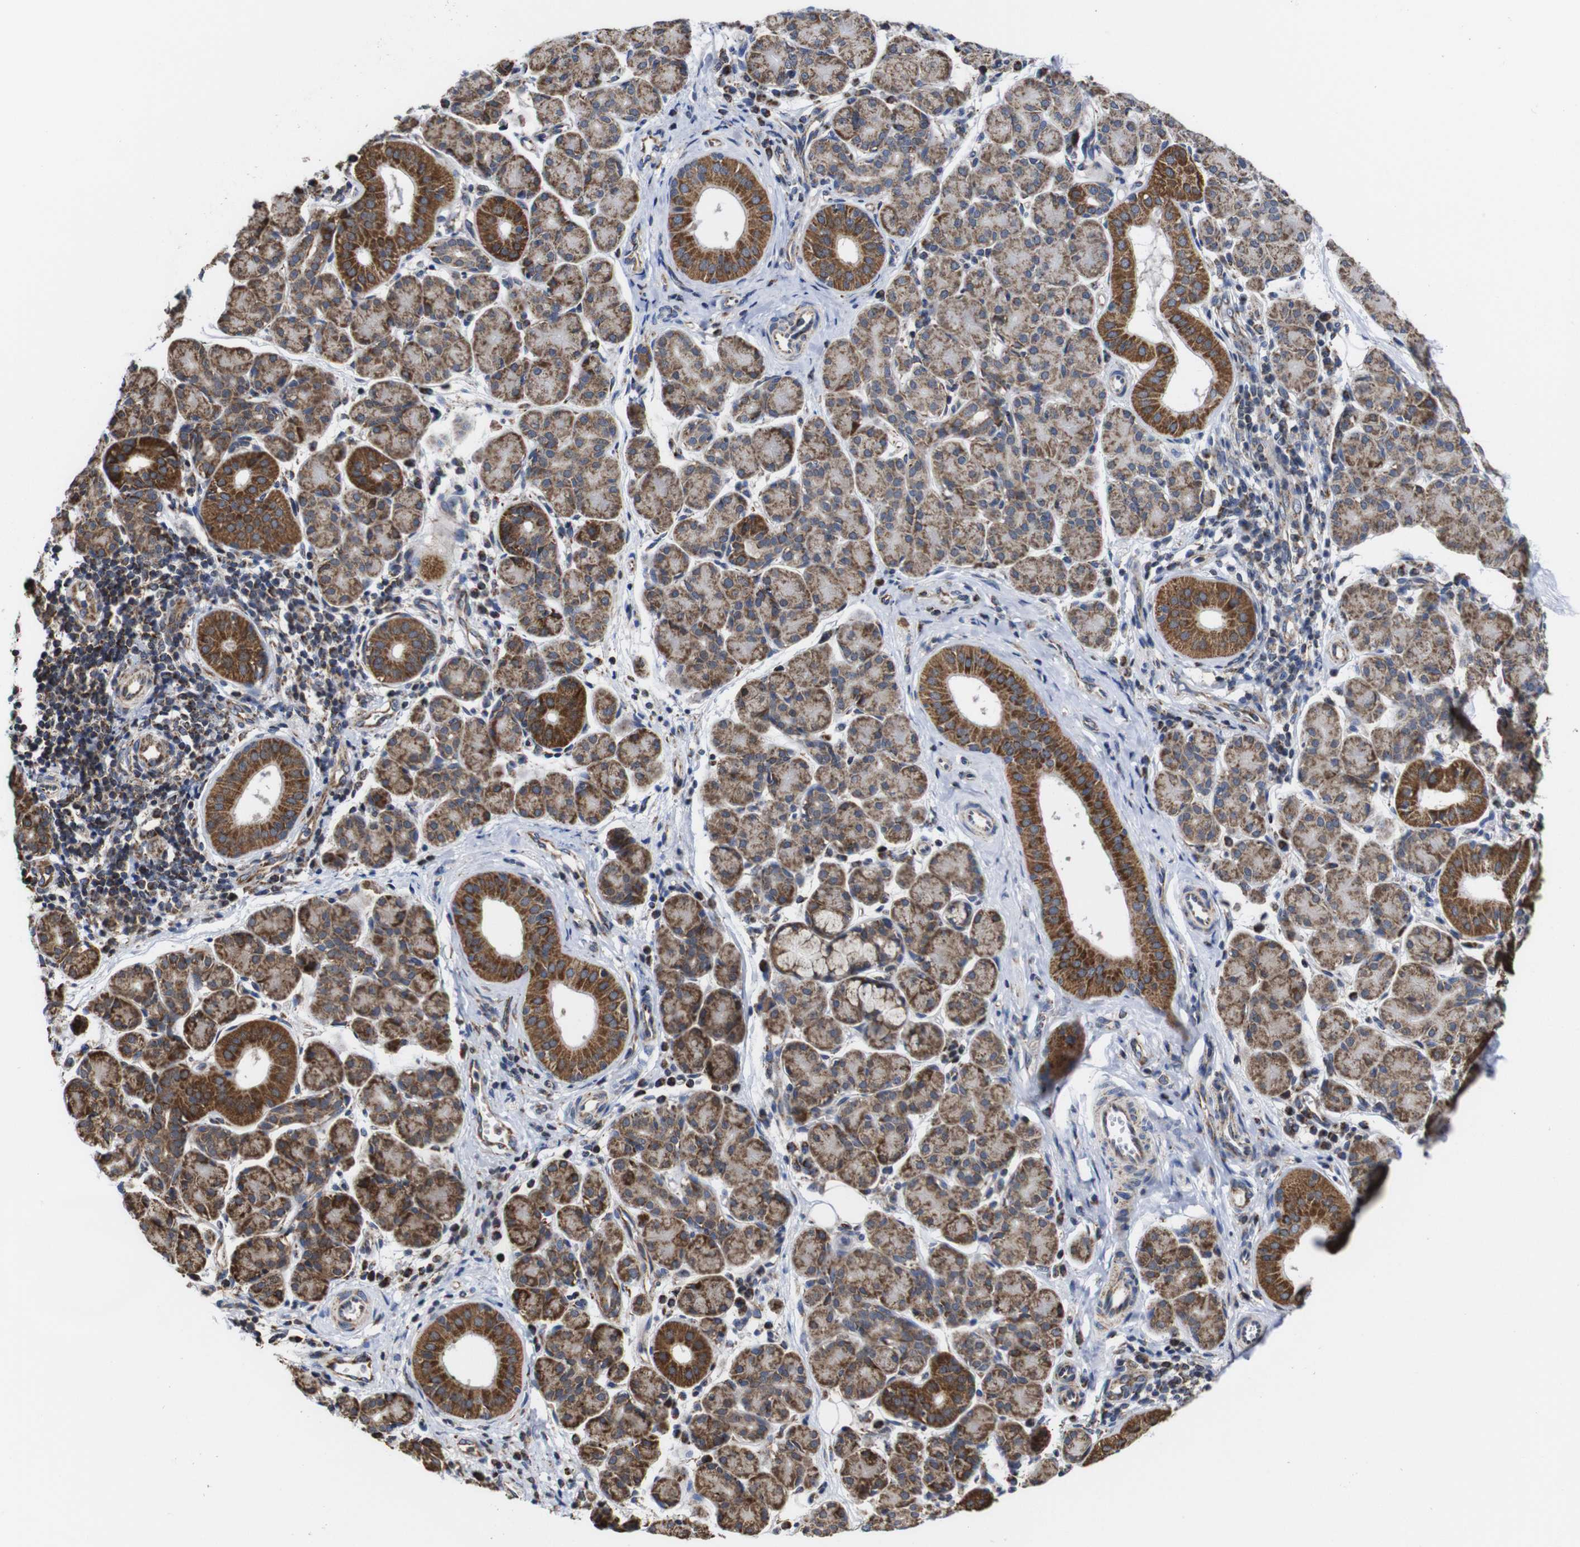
{"staining": {"intensity": "strong", "quantity": ">75%", "location": "cytoplasmic/membranous"}, "tissue": "salivary gland", "cell_type": "Glandular cells", "image_type": "normal", "snomed": [{"axis": "morphology", "description": "Normal tissue, NOS"}, {"axis": "morphology", "description": "Inflammation, NOS"}, {"axis": "topography", "description": "Lymph node"}, {"axis": "topography", "description": "Salivary gland"}], "caption": "This image exhibits IHC staining of unremarkable human salivary gland, with high strong cytoplasmic/membranous staining in about >75% of glandular cells.", "gene": "C17orf80", "patient": {"sex": "male", "age": 3}}